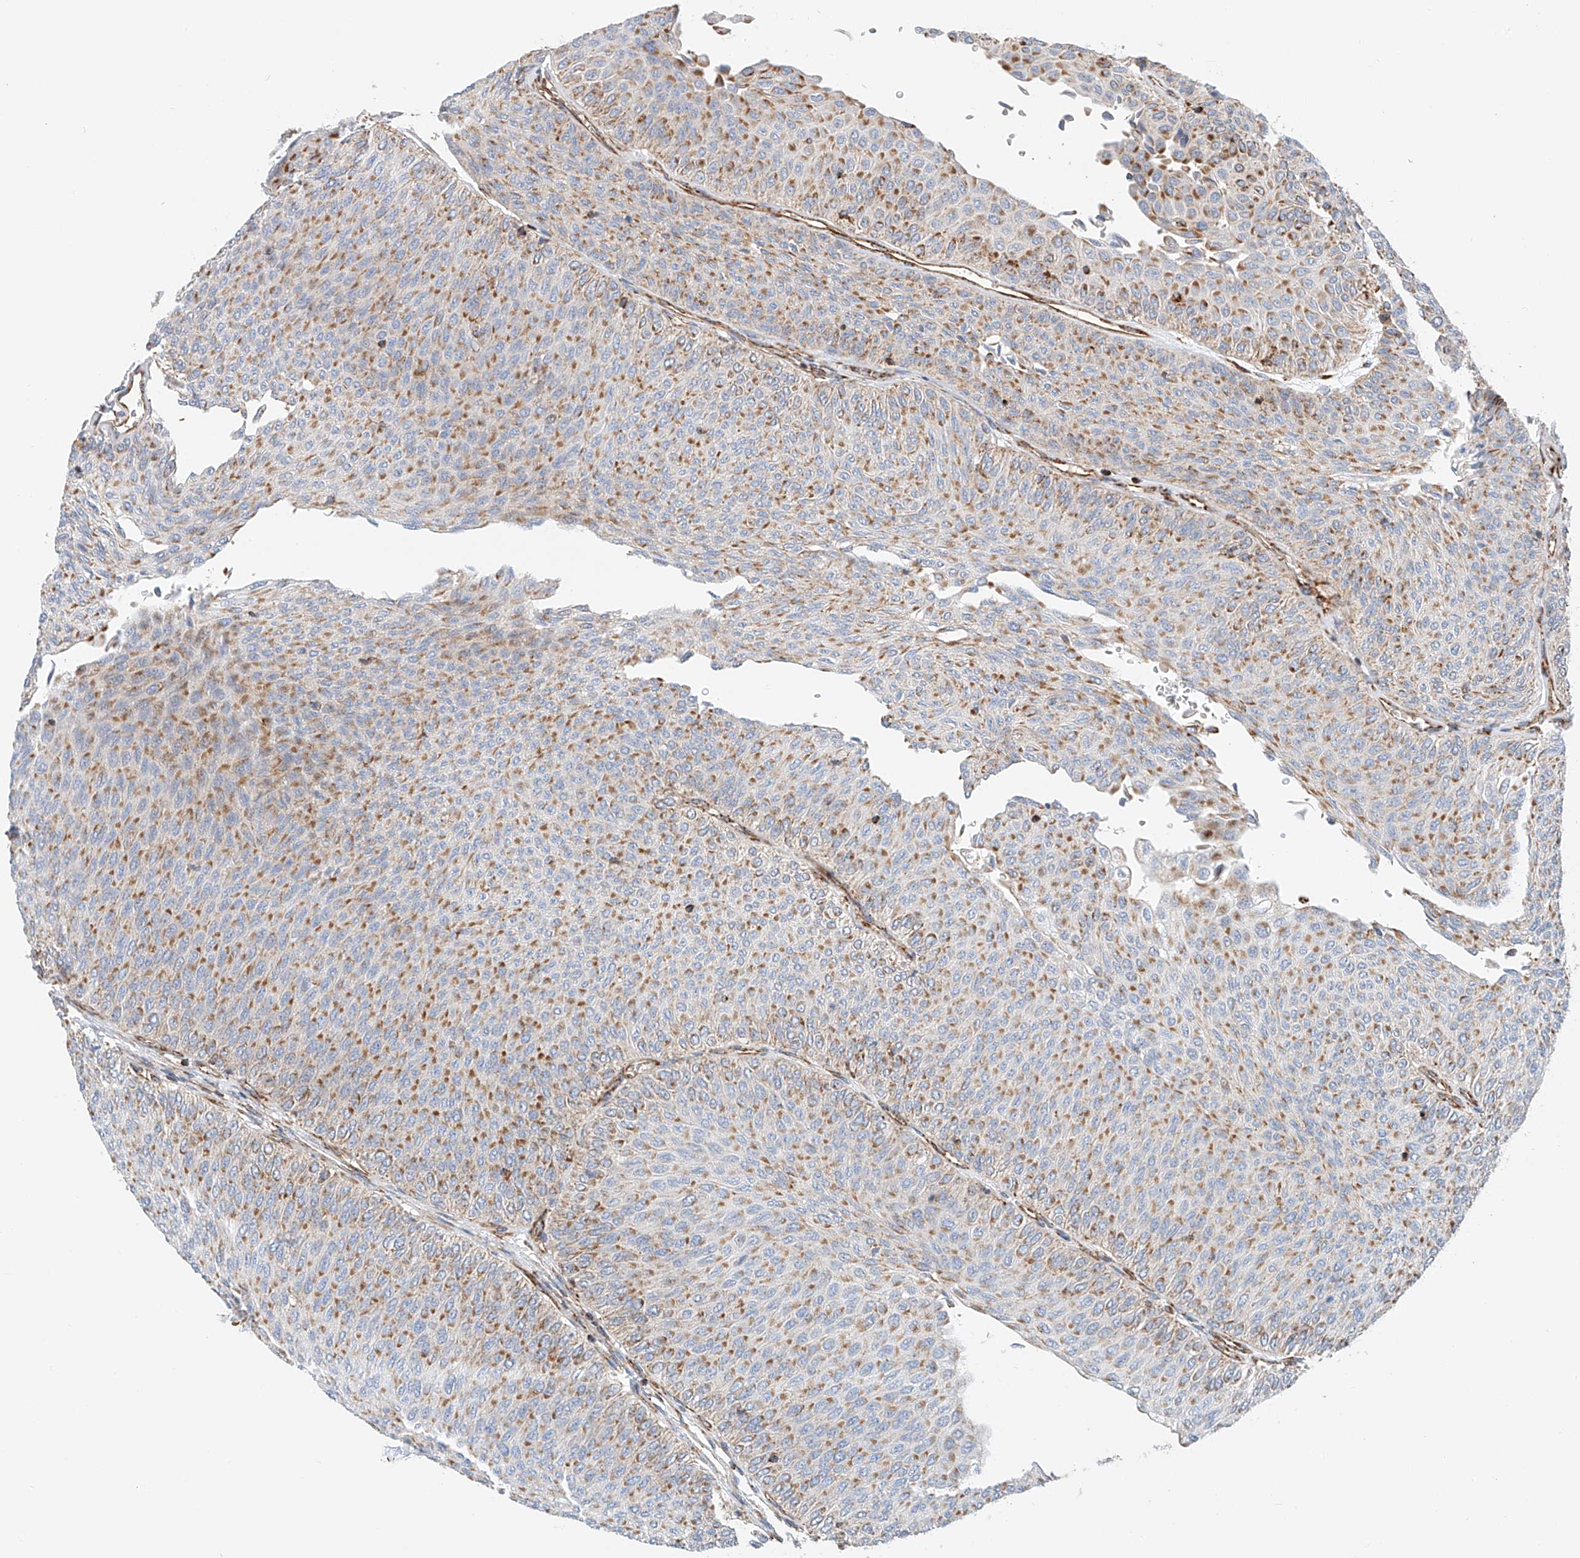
{"staining": {"intensity": "moderate", "quantity": "25%-75%", "location": "cytoplasmic/membranous"}, "tissue": "urothelial cancer", "cell_type": "Tumor cells", "image_type": "cancer", "snomed": [{"axis": "morphology", "description": "Urothelial carcinoma, Low grade"}, {"axis": "topography", "description": "Urinary bladder"}], "caption": "A medium amount of moderate cytoplasmic/membranous staining is identified in about 25%-75% of tumor cells in low-grade urothelial carcinoma tissue.", "gene": "NDUFV3", "patient": {"sex": "male", "age": 78}}